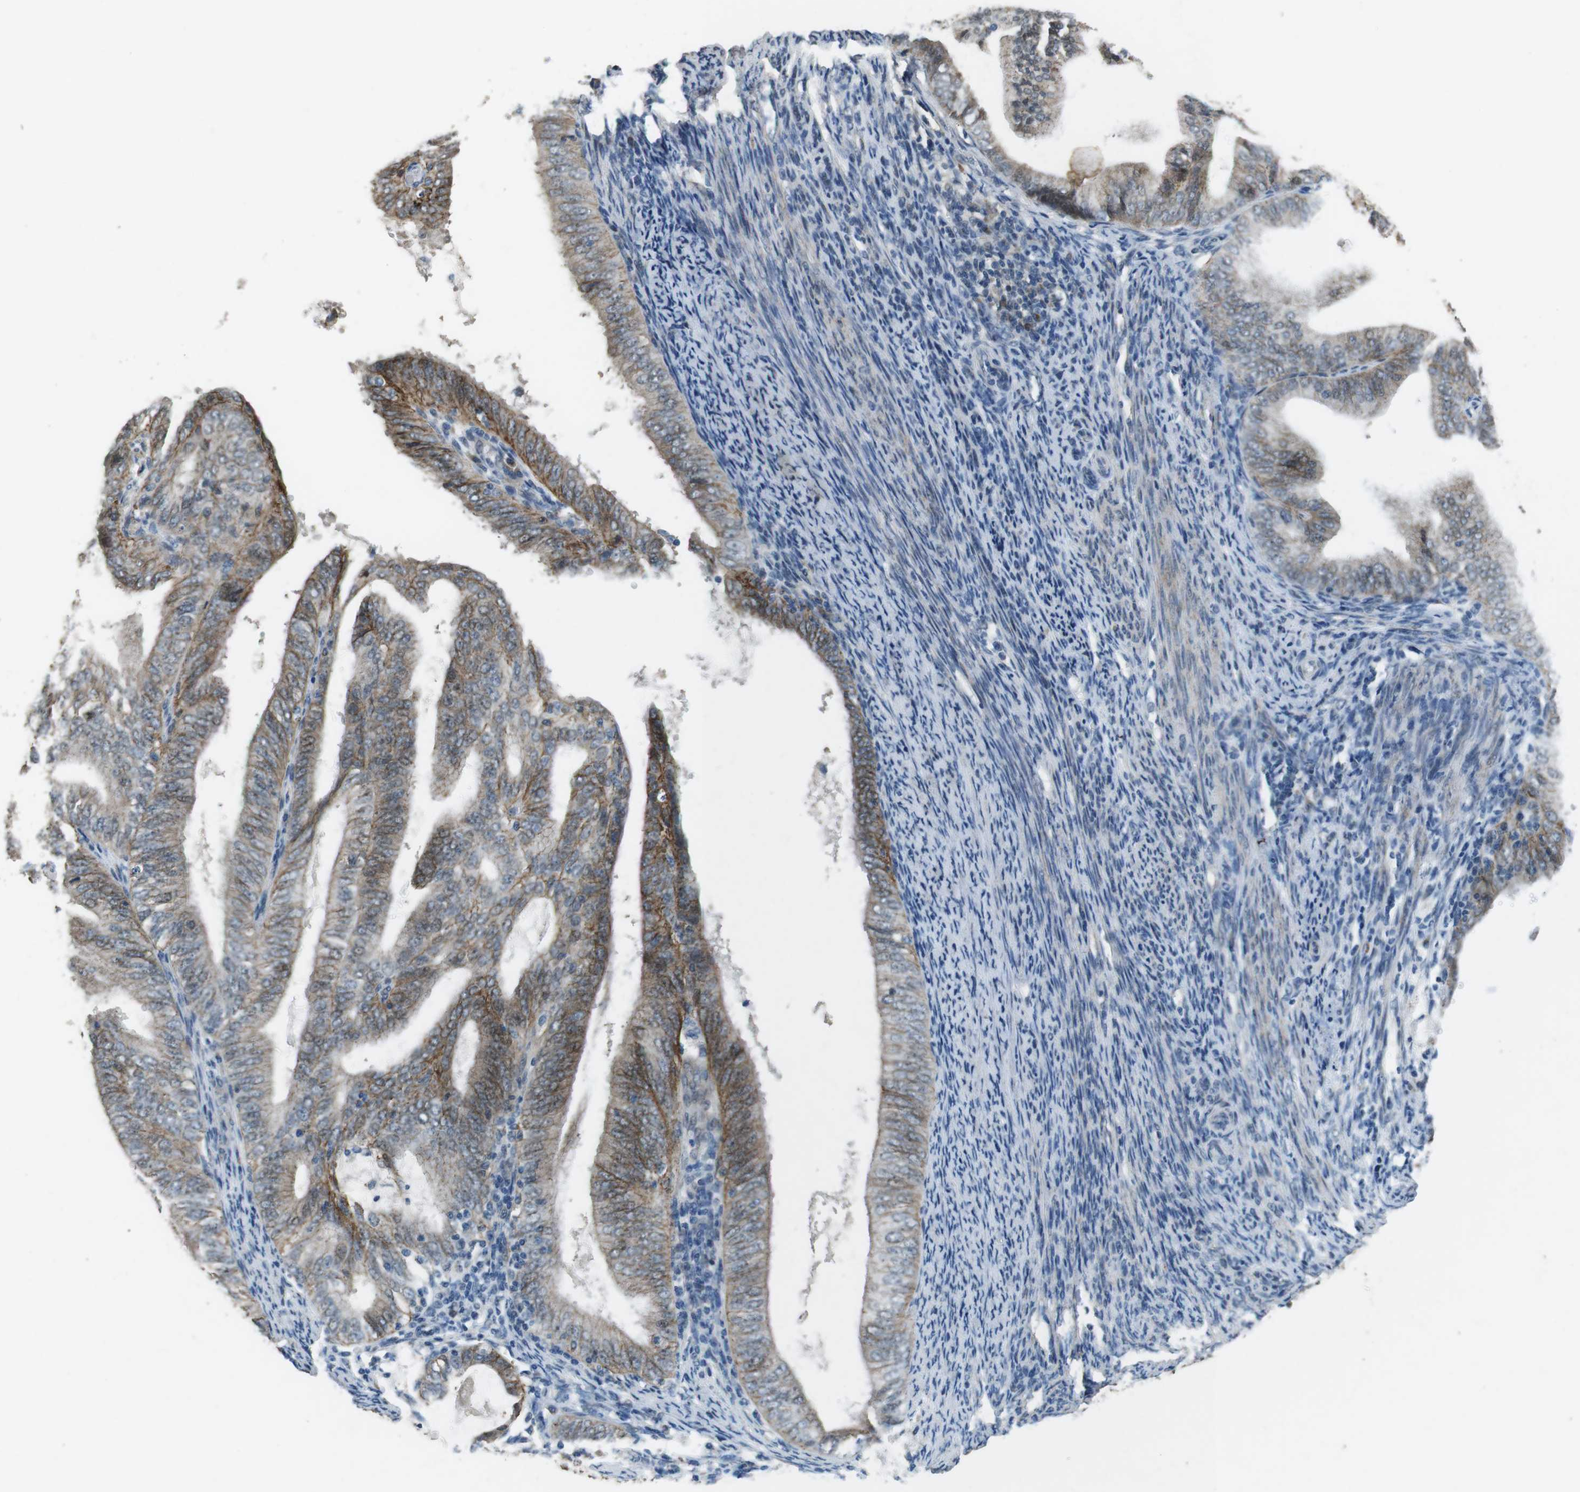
{"staining": {"intensity": "moderate", "quantity": ">75%", "location": "cytoplasmic/membranous"}, "tissue": "endometrial cancer", "cell_type": "Tumor cells", "image_type": "cancer", "snomed": [{"axis": "morphology", "description": "Adenocarcinoma, NOS"}, {"axis": "topography", "description": "Endometrium"}], "caption": "Moderate cytoplasmic/membranous staining for a protein is appreciated in about >75% of tumor cells of adenocarcinoma (endometrial) using immunohistochemistry (IHC).", "gene": "CLDN7", "patient": {"sex": "female", "age": 58}}